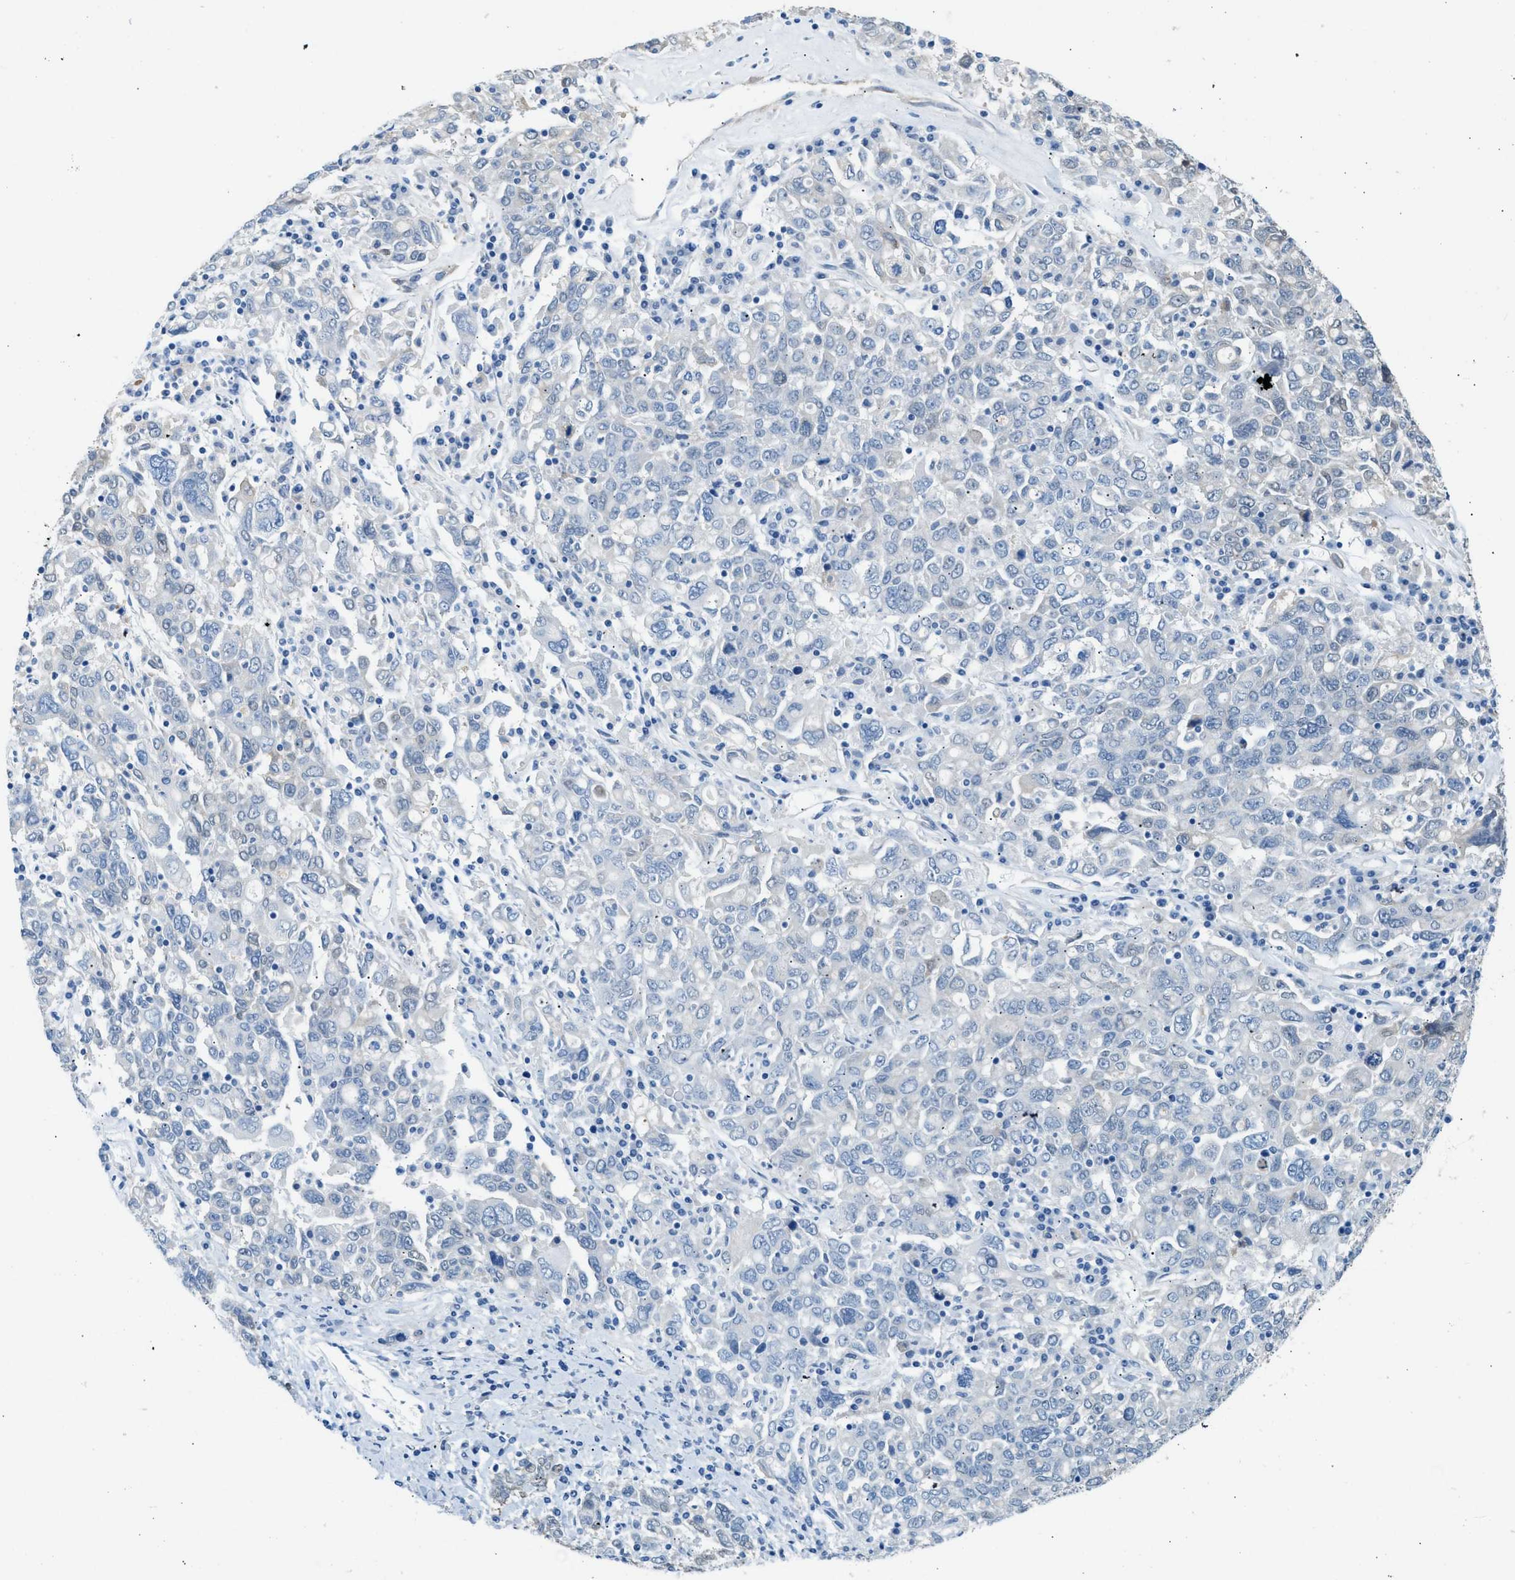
{"staining": {"intensity": "negative", "quantity": "none", "location": "none"}, "tissue": "ovarian cancer", "cell_type": "Tumor cells", "image_type": "cancer", "snomed": [{"axis": "morphology", "description": "Carcinoma, endometroid"}, {"axis": "topography", "description": "Ovary"}], "caption": "Image shows no protein positivity in tumor cells of endometroid carcinoma (ovarian) tissue.", "gene": "SPAM1", "patient": {"sex": "female", "age": 62}}